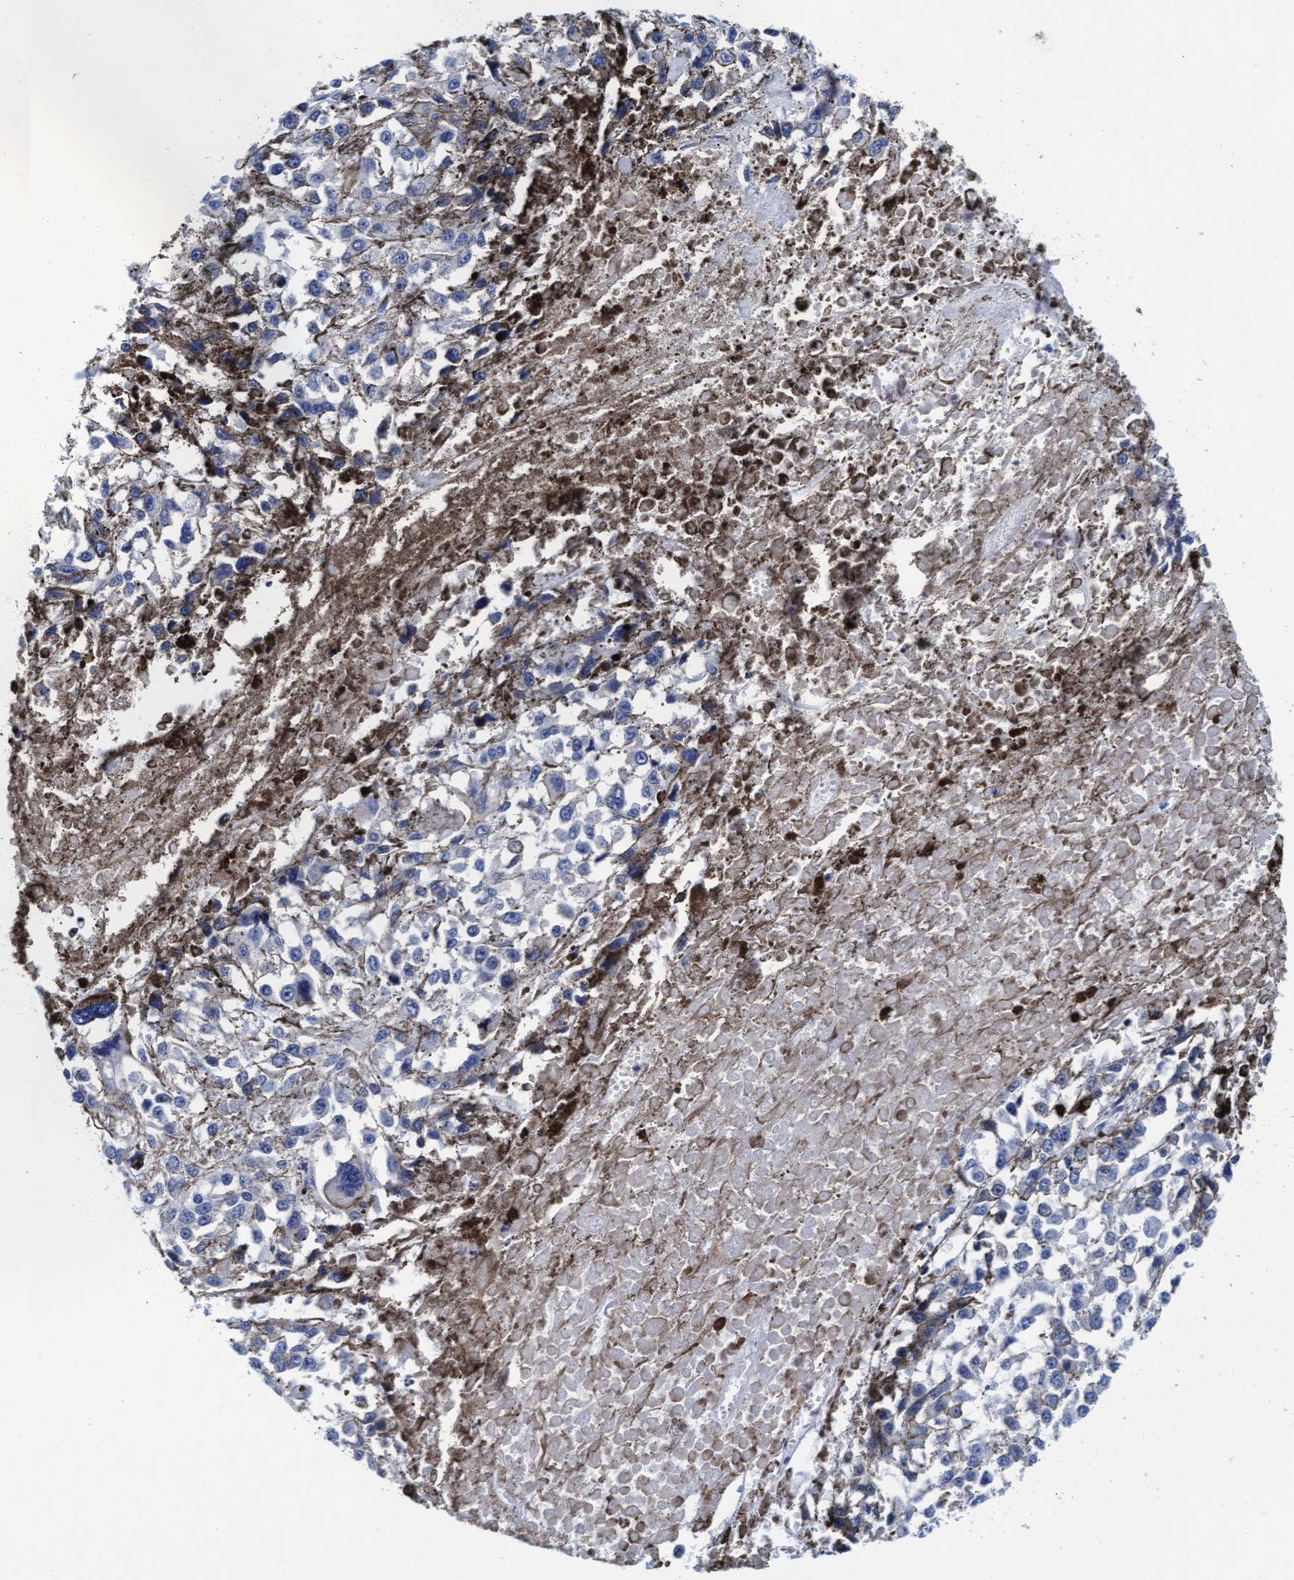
{"staining": {"intensity": "negative", "quantity": "none", "location": "none"}, "tissue": "melanoma", "cell_type": "Tumor cells", "image_type": "cancer", "snomed": [{"axis": "morphology", "description": "Malignant melanoma, Metastatic site"}, {"axis": "topography", "description": "Lymph node"}], "caption": "Immunohistochemical staining of malignant melanoma (metastatic site) reveals no significant positivity in tumor cells.", "gene": "ARSG", "patient": {"sex": "male", "age": 59}}